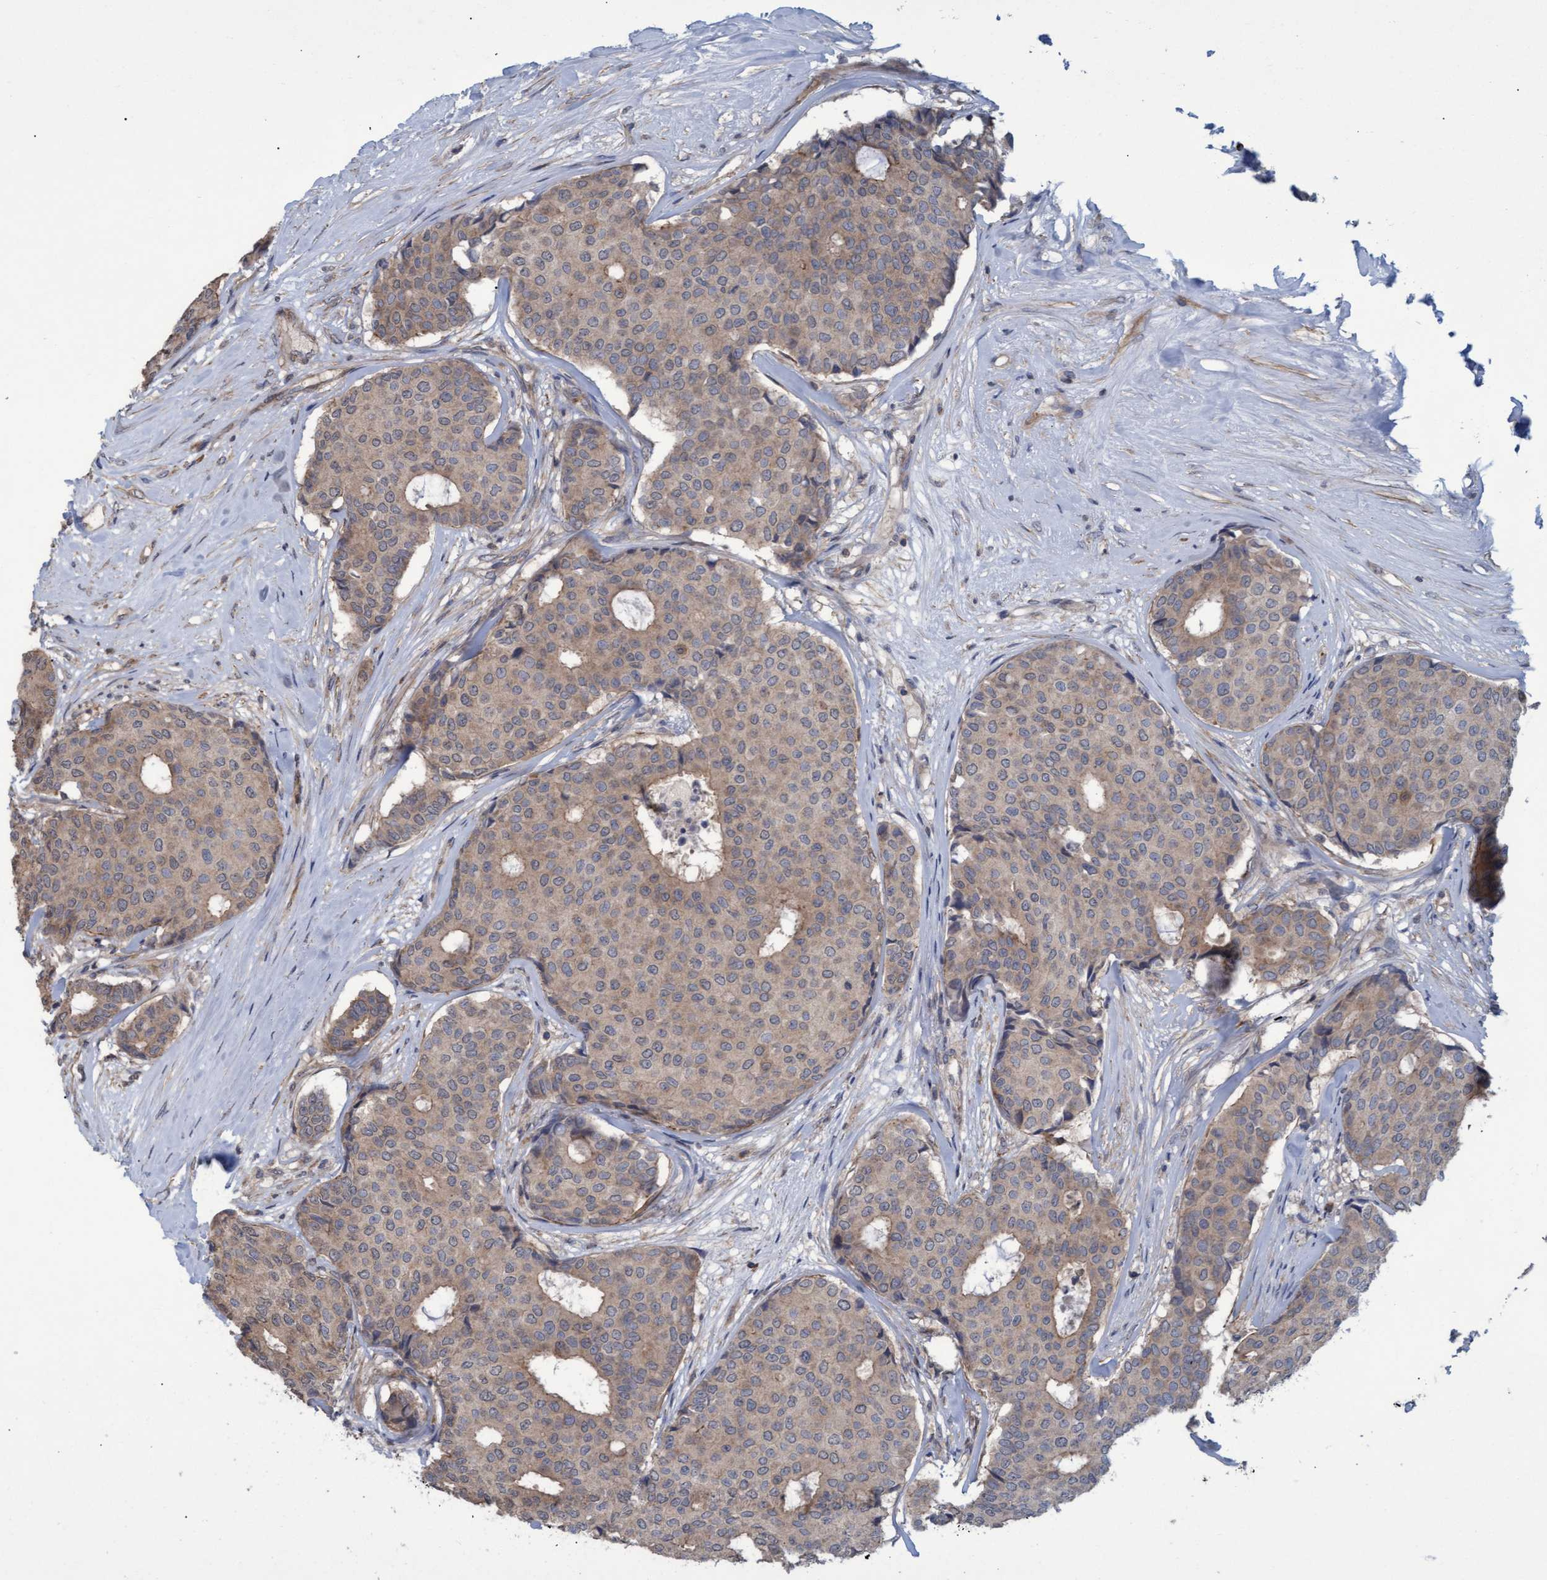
{"staining": {"intensity": "weak", "quantity": ">75%", "location": "cytoplasmic/membranous"}, "tissue": "breast cancer", "cell_type": "Tumor cells", "image_type": "cancer", "snomed": [{"axis": "morphology", "description": "Duct carcinoma"}, {"axis": "topography", "description": "Breast"}], "caption": "Breast infiltrating ductal carcinoma stained for a protein (brown) shows weak cytoplasmic/membranous positive positivity in approximately >75% of tumor cells.", "gene": "NAA15", "patient": {"sex": "female", "age": 75}}